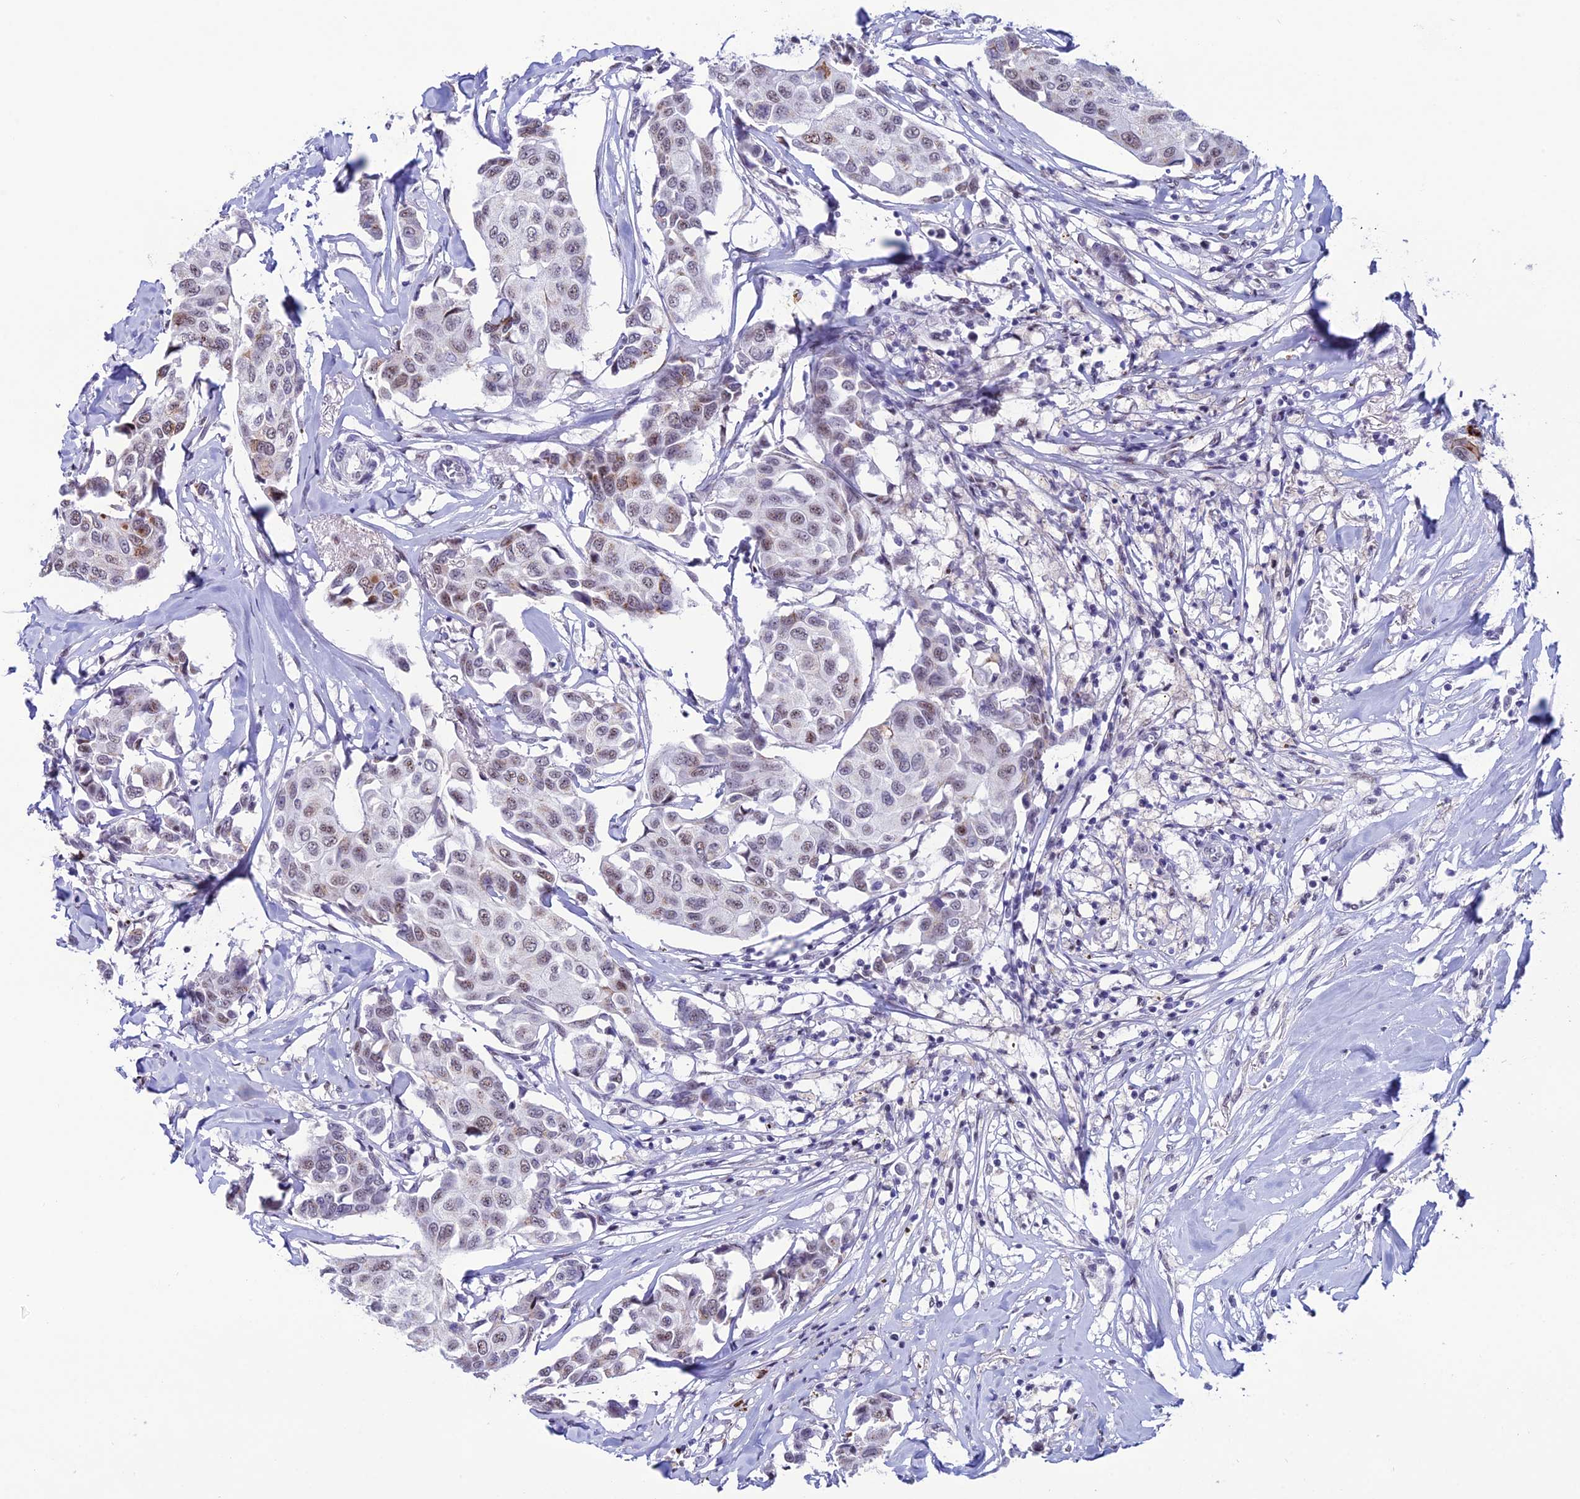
{"staining": {"intensity": "weak", "quantity": "25%-75%", "location": "nuclear"}, "tissue": "breast cancer", "cell_type": "Tumor cells", "image_type": "cancer", "snomed": [{"axis": "morphology", "description": "Duct carcinoma"}, {"axis": "topography", "description": "Breast"}], "caption": "Human breast cancer stained with a protein marker reveals weak staining in tumor cells.", "gene": "MFSD2B", "patient": {"sex": "female", "age": 80}}